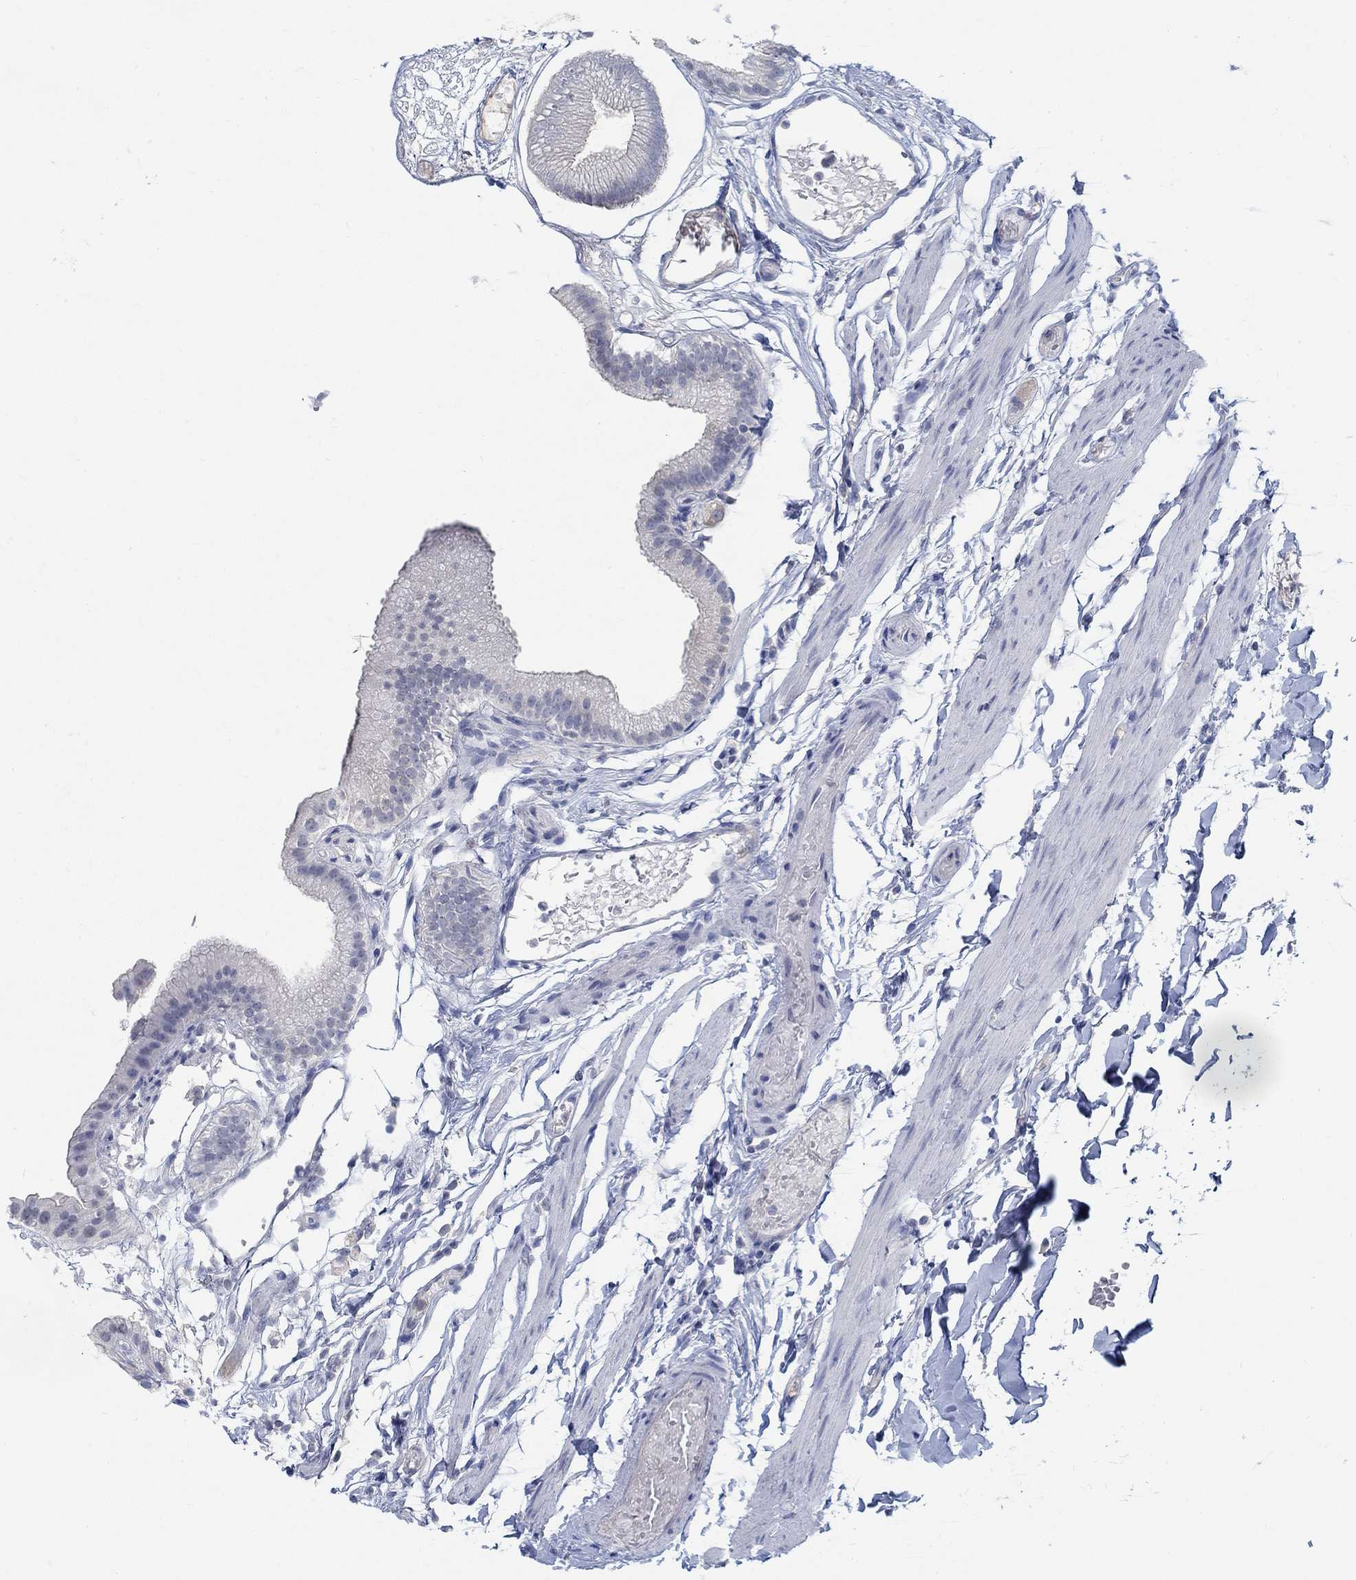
{"staining": {"intensity": "negative", "quantity": "none", "location": "none"}, "tissue": "gallbladder", "cell_type": "Glandular cells", "image_type": "normal", "snomed": [{"axis": "morphology", "description": "Normal tissue, NOS"}, {"axis": "topography", "description": "Gallbladder"}], "caption": "High power microscopy micrograph of an immunohistochemistry image of normal gallbladder, revealing no significant expression in glandular cells.", "gene": "TEKT4", "patient": {"sex": "female", "age": 45}}